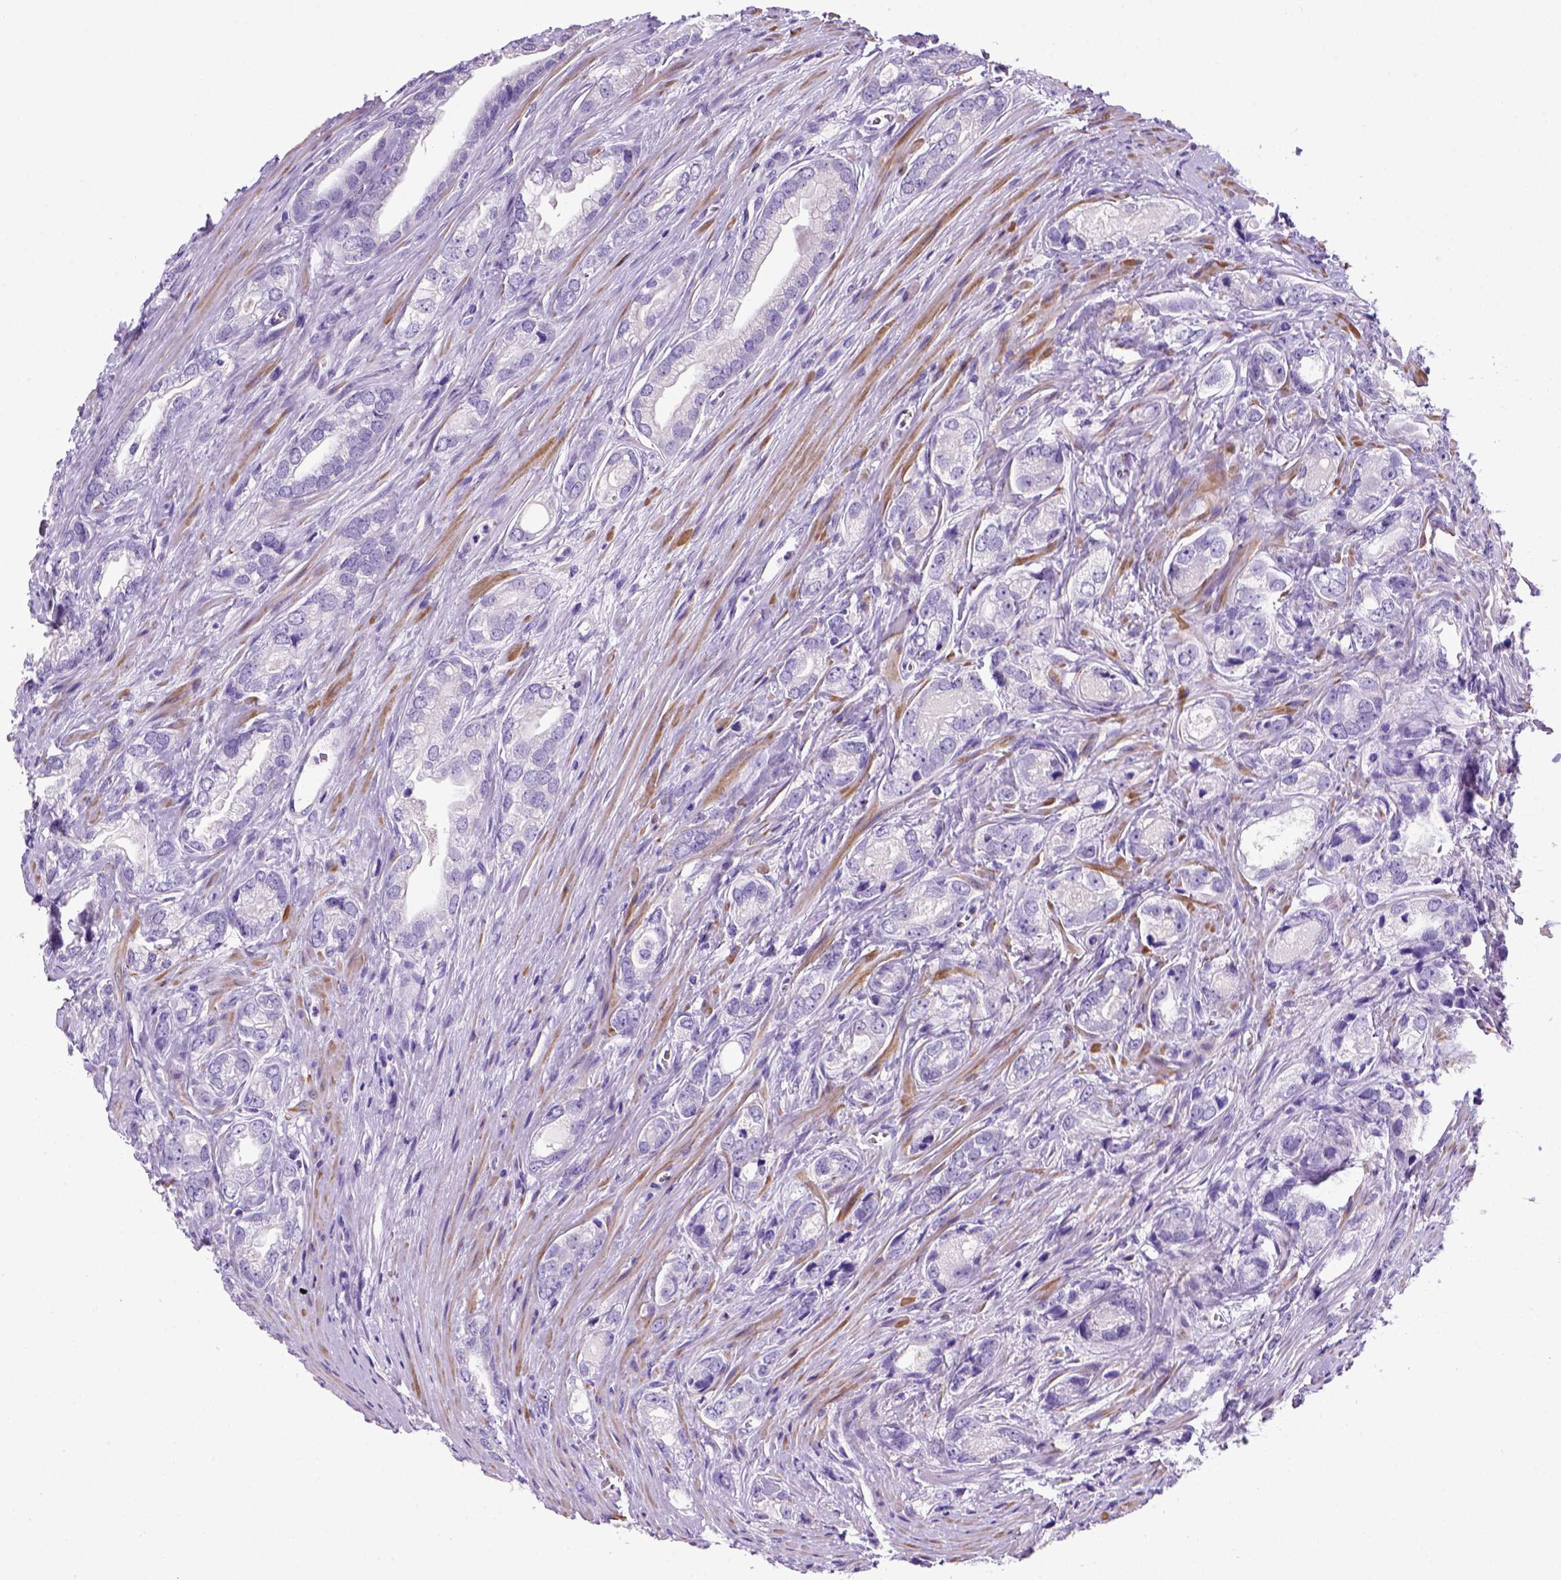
{"staining": {"intensity": "negative", "quantity": "none", "location": "none"}, "tissue": "prostate cancer", "cell_type": "Tumor cells", "image_type": "cancer", "snomed": [{"axis": "morphology", "description": "Adenocarcinoma, NOS"}, {"axis": "morphology", "description": "Adenocarcinoma, High grade"}, {"axis": "topography", "description": "Prostate"}], "caption": "High magnification brightfield microscopy of high-grade adenocarcinoma (prostate) stained with DAB (brown) and counterstained with hematoxylin (blue): tumor cells show no significant staining.", "gene": "ARHGEF33", "patient": {"sex": "male", "age": 70}}